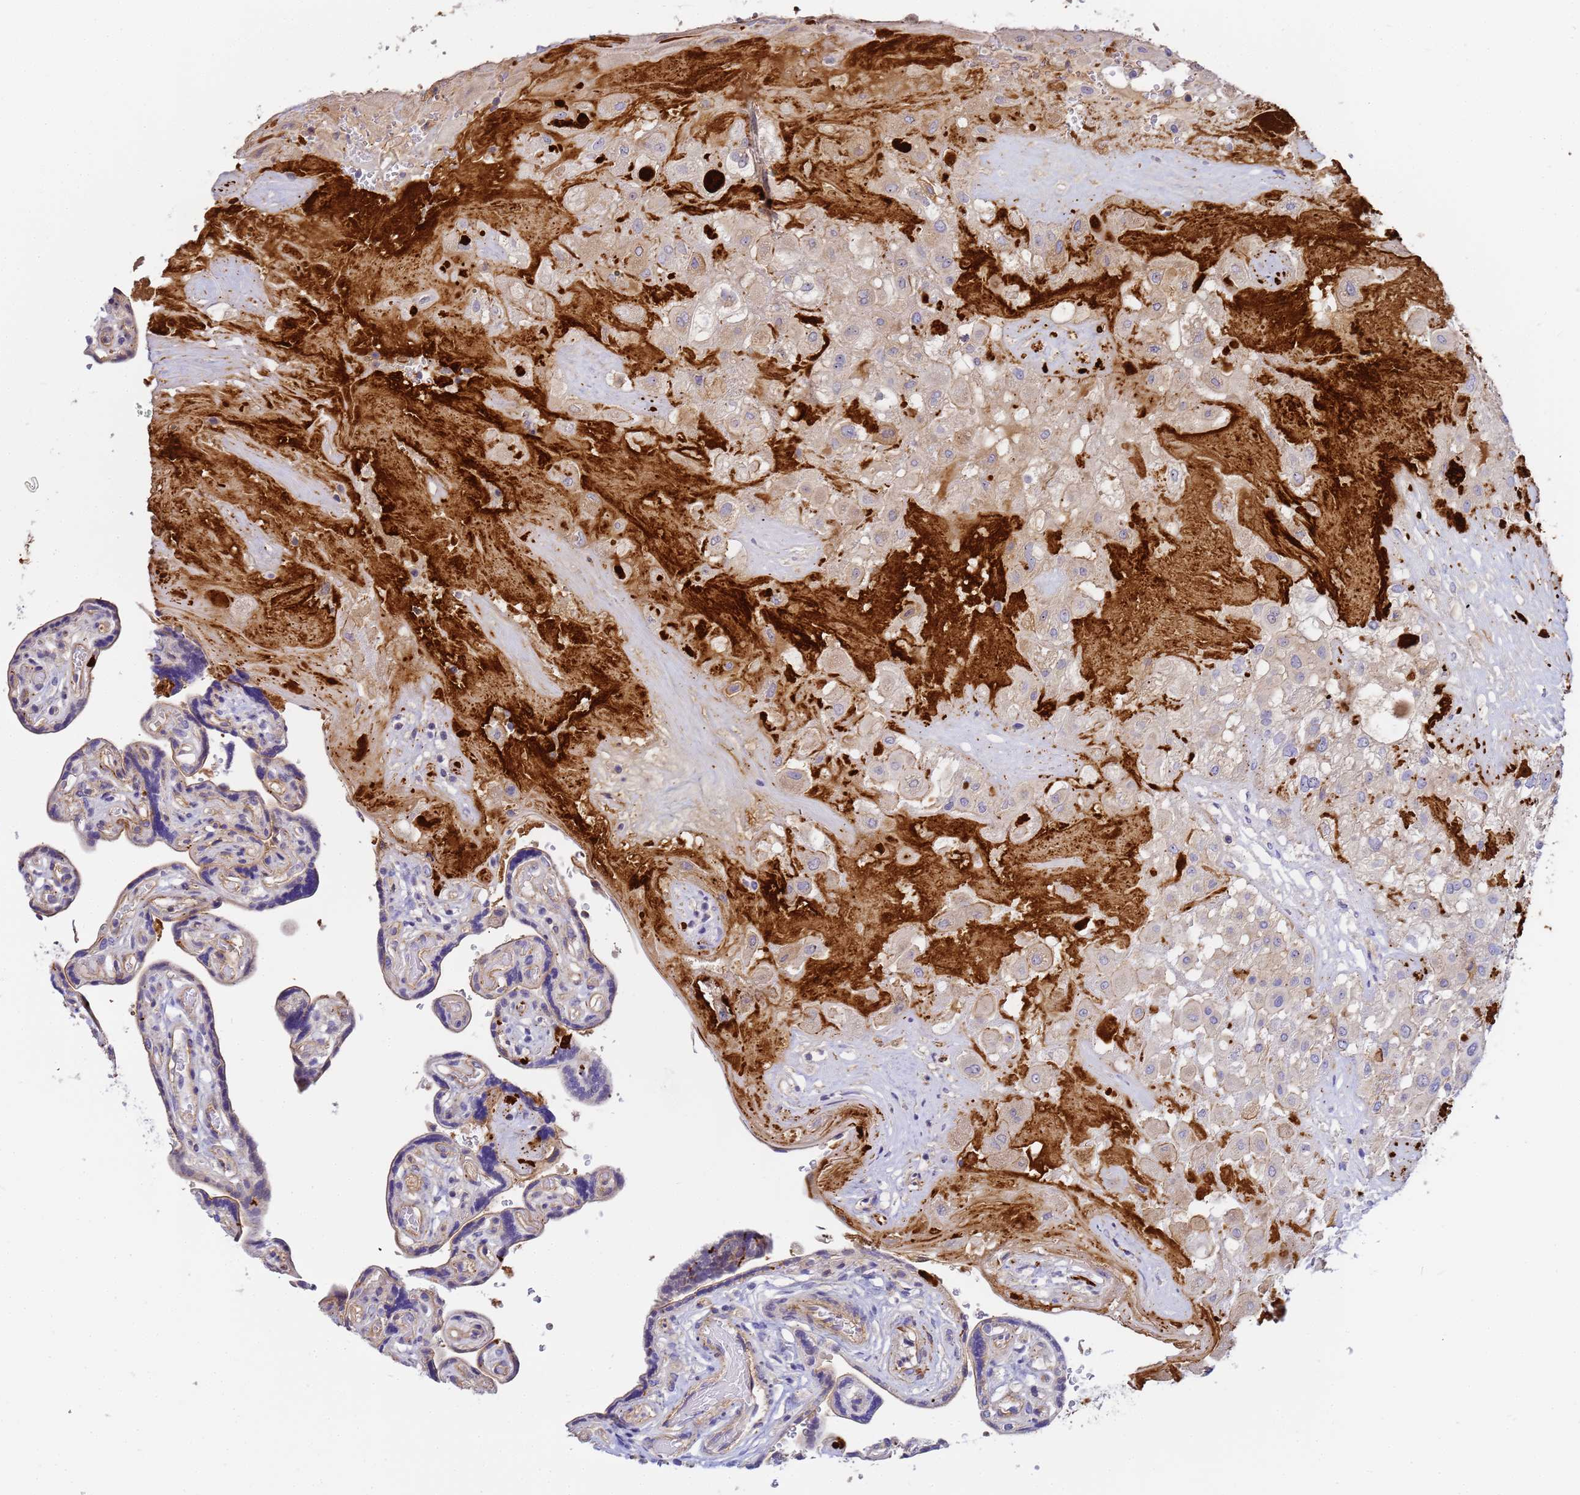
{"staining": {"intensity": "negative", "quantity": "none", "location": "none"}, "tissue": "placenta", "cell_type": "Decidual cells", "image_type": "normal", "snomed": [{"axis": "morphology", "description": "Normal tissue, NOS"}, {"axis": "topography", "description": "Placenta"}], "caption": "Decidual cells are negative for brown protein staining in unremarkable placenta. The staining was performed using DAB (3,3'-diaminobenzidine) to visualize the protein expression in brown, while the nuclei were stained in blue with hematoxylin (Magnification: 20x).", "gene": "MYL10", "patient": {"sex": "female", "age": 32}}